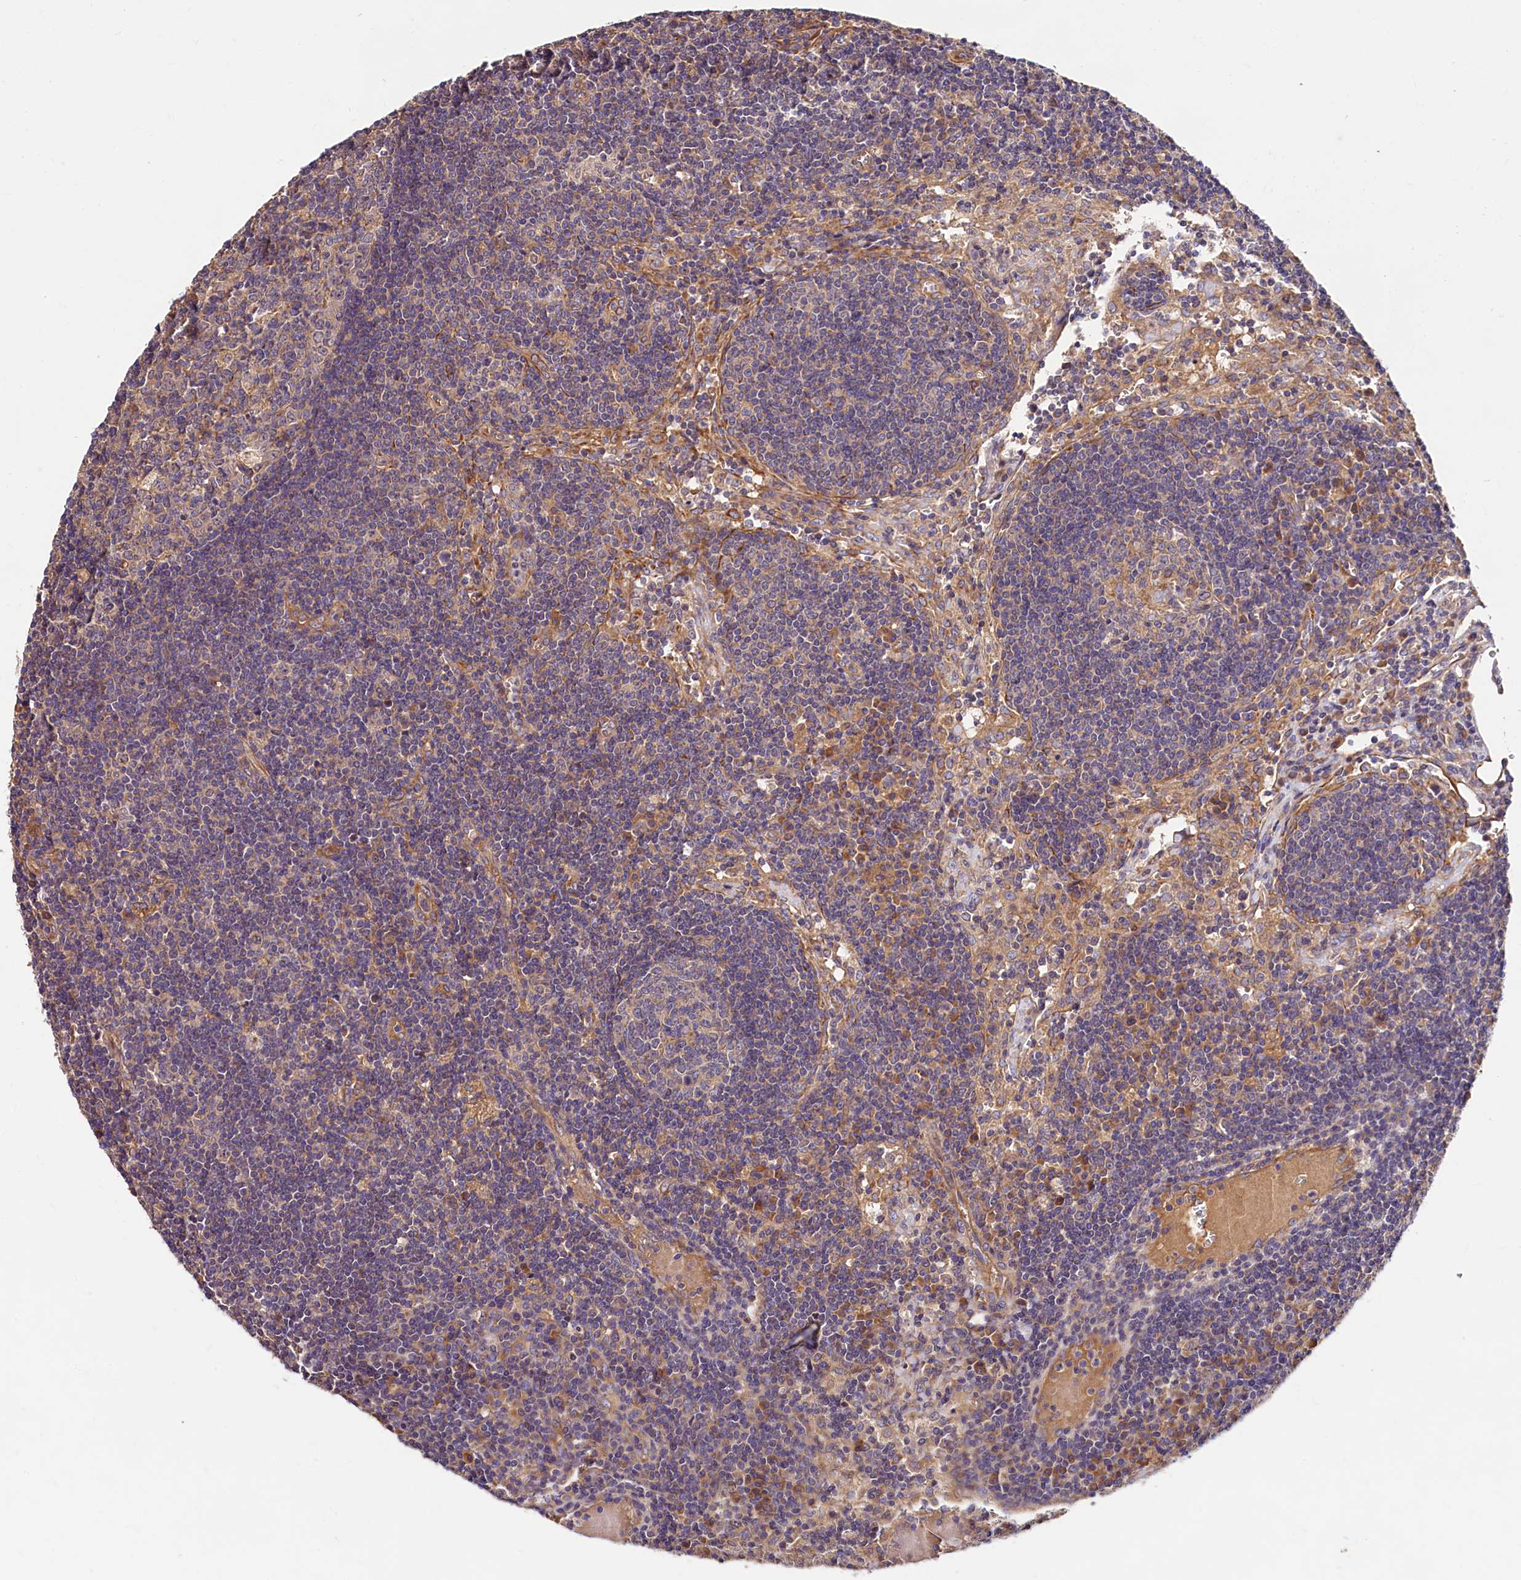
{"staining": {"intensity": "negative", "quantity": "none", "location": "none"}, "tissue": "lymph node", "cell_type": "Germinal center cells", "image_type": "normal", "snomed": [{"axis": "morphology", "description": "Normal tissue, NOS"}, {"axis": "topography", "description": "Lymph node"}], "caption": "This is a micrograph of IHC staining of normal lymph node, which shows no expression in germinal center cells.", "gene": "SPG11", "patient": {"sex": "male", "age": 58}}